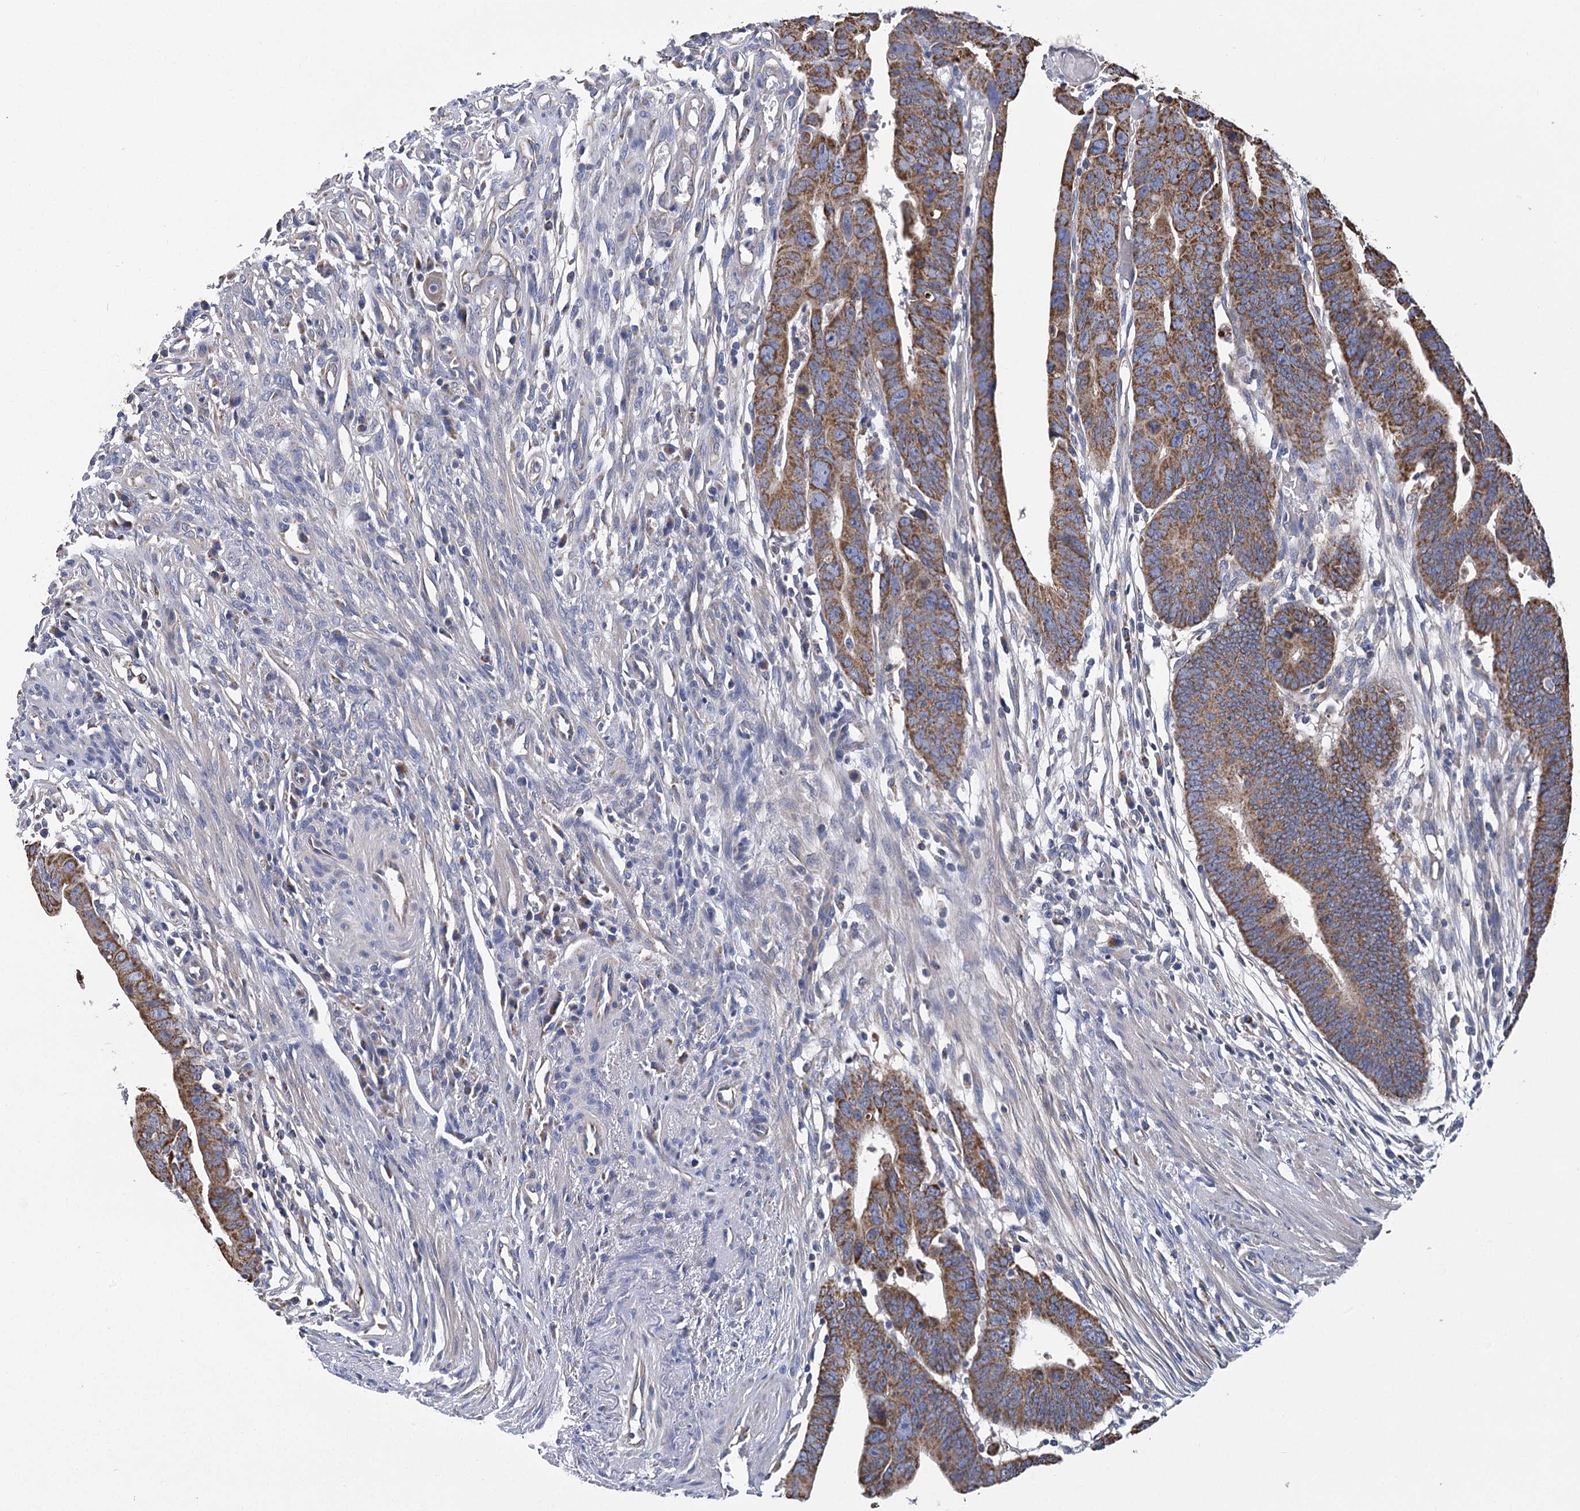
{"staining": {"intensity": "moderate", "quantity": ">75%", "location": "cytoplasmic/membranous"}, "tissue": "colorectal cancer", "cell_type": "Tumor cells", "image_type": "cancer", "snomed": [{"axis": "morphology", "description": "Adenocarcinoma, NOS"}, {"axis": "topography", "description": "Rectum"}], "caption": "This is a micrograph of immunohistochemistry staining of adenocarcinoma (colorectal), which shows moderate positivity in the cytoplasmic/membranous of tumor cells.", "gene": "CCDC73", "patient": {"sex": "female", "age": 65}}